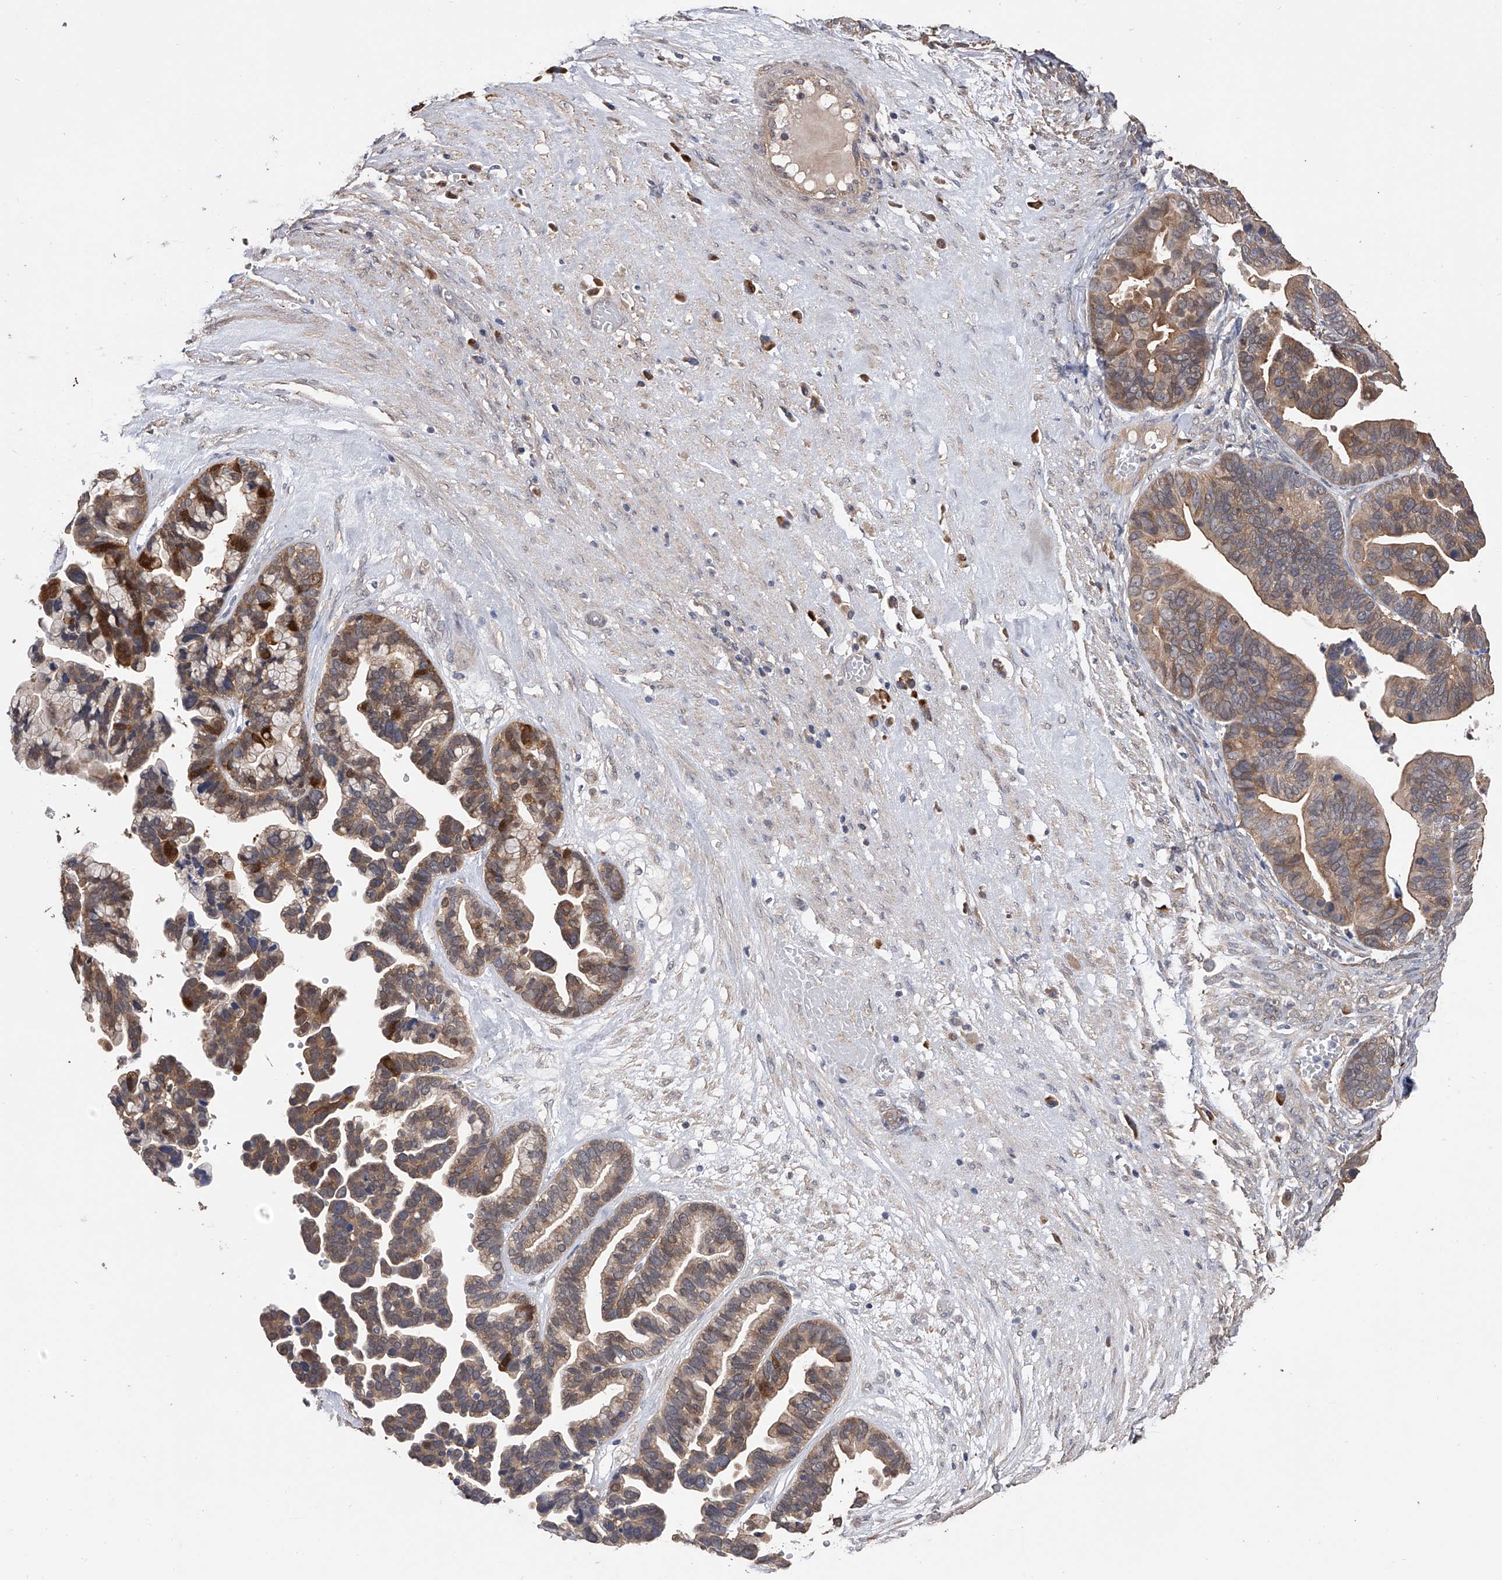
{"staining": {"intensity": "moderate", "quantity": ">75%", "location": "cytoplasmic/membranous"}, "tissue": "ovarian cancer", "cell_type": "Tumor cells", "image_type": "cancer", "snomed": [{"axis": "morphology", "description": "Cystadenocarcinoma, serous, NOS"}, {"axis": "topography", "description": "Ovary"}], "caption": "A brown stain shows moderate cytoplasmic/membranous expression of a protein in ovarian serous cystadenocarcinoma tumor cells. Nuclei are stained in blue.", "gene": "CFAP298", "patient": {"sex": "female", "age": 56}}